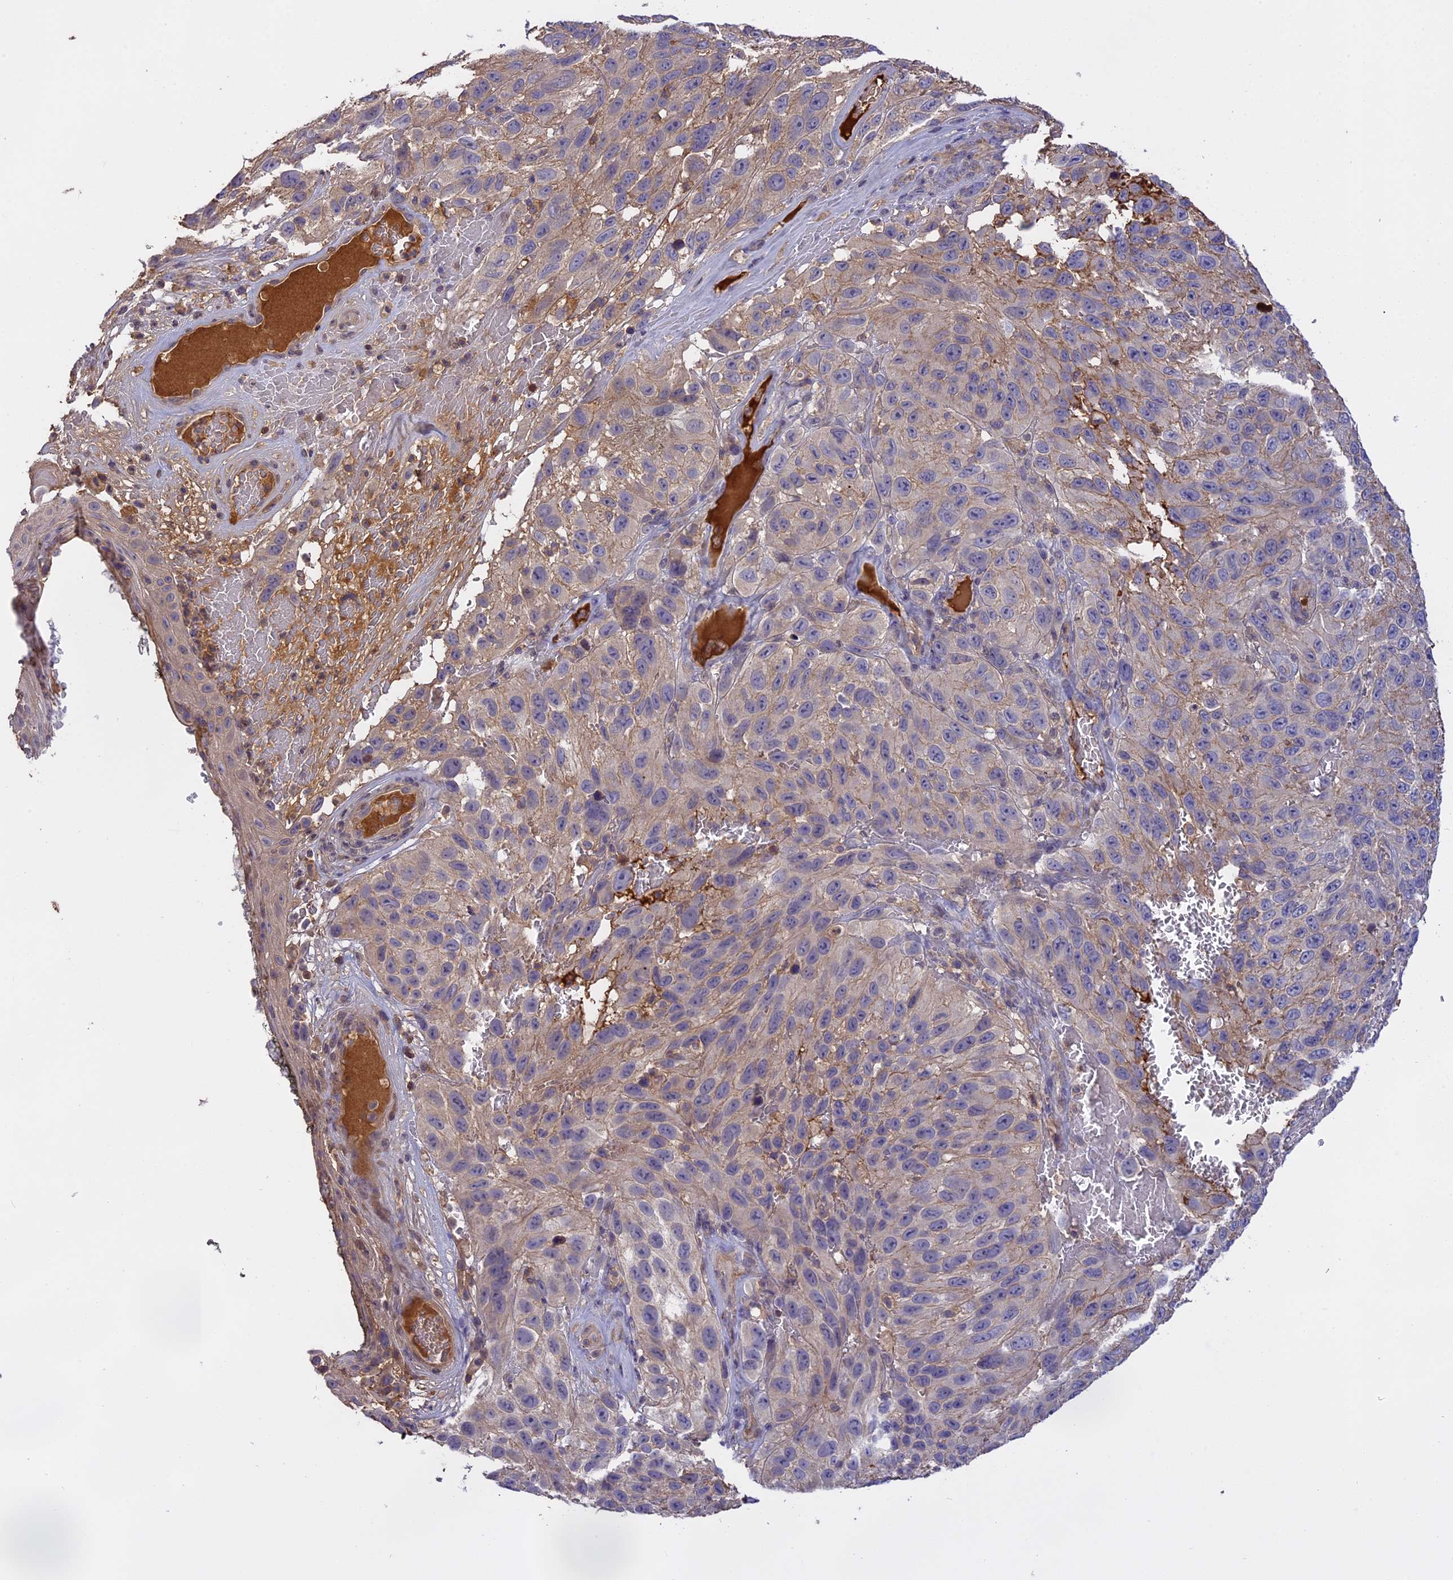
{"staining": {"intensity": "negative", "quantity": "none", "location": "none"}, "tissue": "melanoma", "cell_type": "Tumor cells", "image_type": "cancer", "snomed": [{"axis": "morphology", "description": "Malignant melanoma, NOS"}, {"axis": "topography", "description": "Skin"}], "caption": "This is an immunohistochemistry (IHC) histopathology image of human malignant melanoma. There is no expression in tumor cells.", "gene": "CFAP119", "patient": {"sex": "female", "age": 96}}